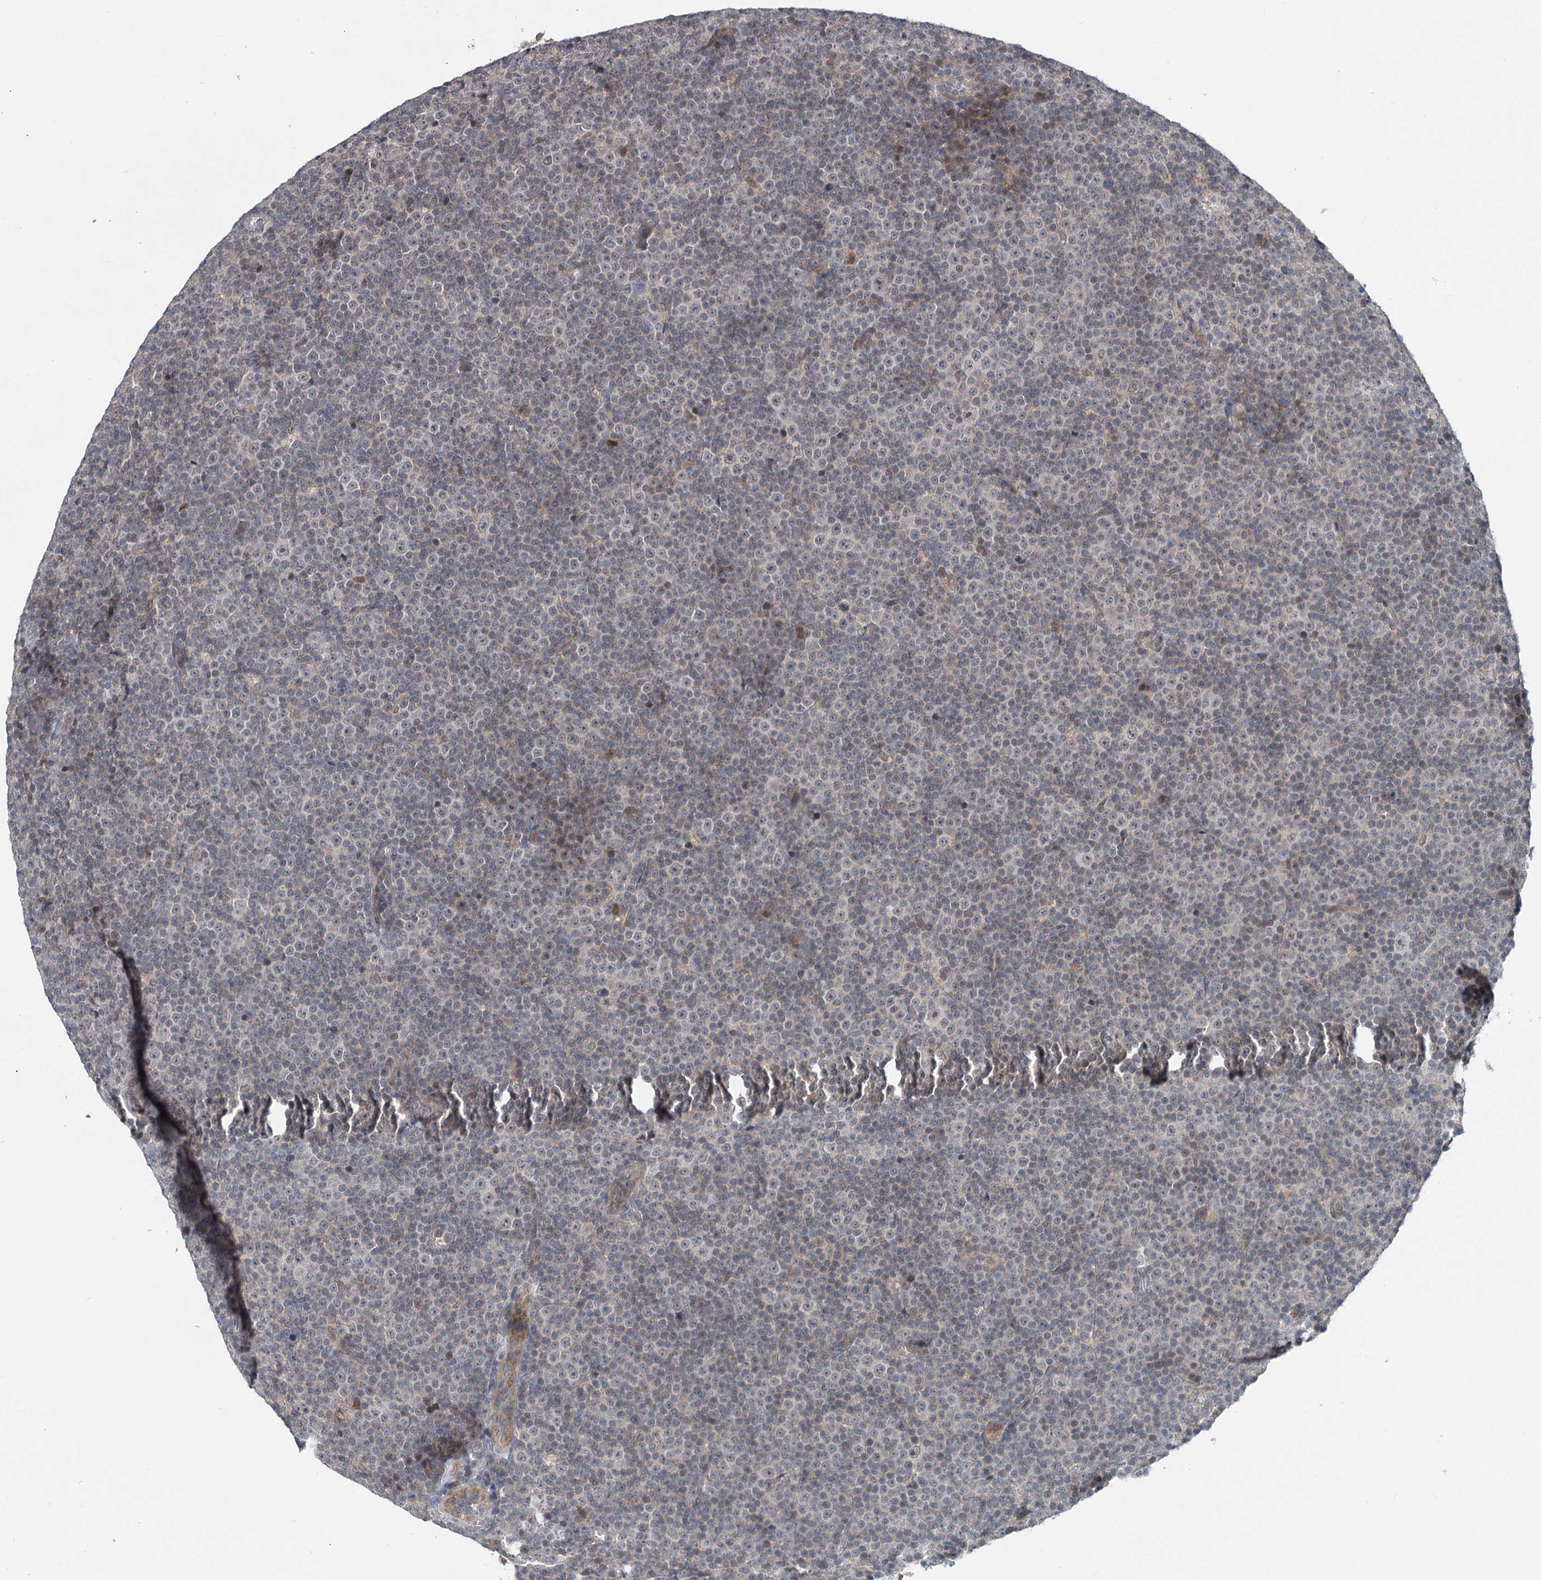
{"staining": {"intensity": "weak", "quantity": "<25%", "location": "nuclear"}, "tissue": "lymphoma", "cell_type": "Tumor cells", "image_type": "cancer", "snomed": [{"axis": "morphology", "description": "Malignant lymphoma, non-Hodgkin's type, Low grade"}, {"axis": "topography", "description": "Lymph node"}], "caption": "Immunohistochemical staining of human lymphoma shows no significant positivity in tumor cells. (DAB (3,3'-diaminobenzidine) immunohistochemistry (IHC) visualized using brightfield microscopy, high magnification).", "gene": "AP3B1", "patient": {"sex": "female", "age": 67}}